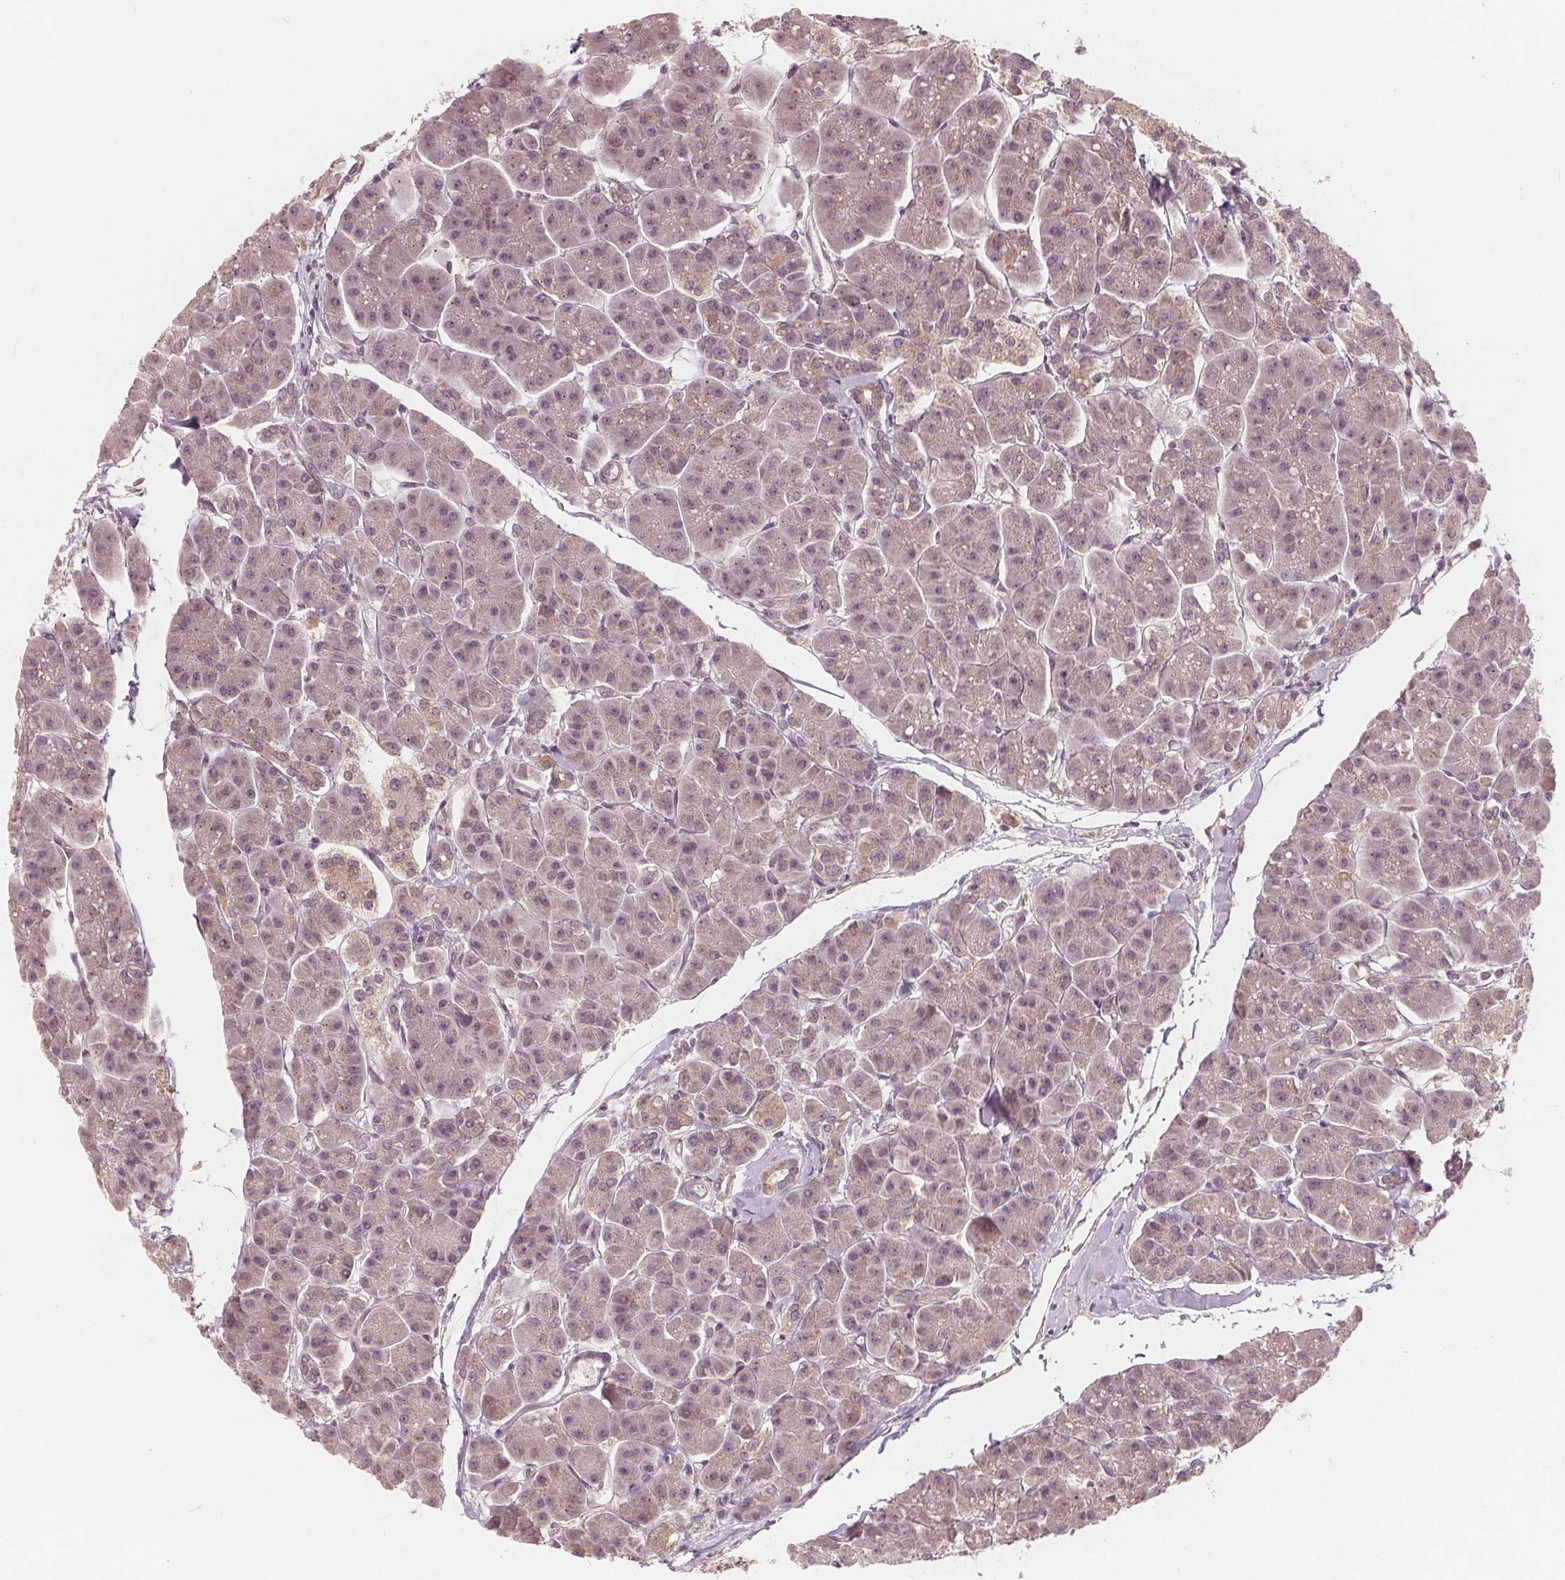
{"staining": {"intensity": "moderate", "quantity": "<25%", "location": "cytoplasmic/membranous"}, "tissue": "pancreas", "cell_type": "Exocrine glandular cells", "image_type": "normal", "snomed": [{"axis": "morphology", "description": "Normal tissue, NOS"}, {"axis": "topography", "description": "Adipose tissue"}, {"axis": "topography", "description": "Pancreas"}, {"axis": "topography", "description": "Peripheral nerve tissue"}], "caption": "High-power microscopy captured an IHC histopathology image of benign pancreas, revealing moderate cytoplasmic/membranous staining in about <25% of exocrine glandular cells.", "gene": "SNX12", "patient": {"sex": "female", "age": 58}}